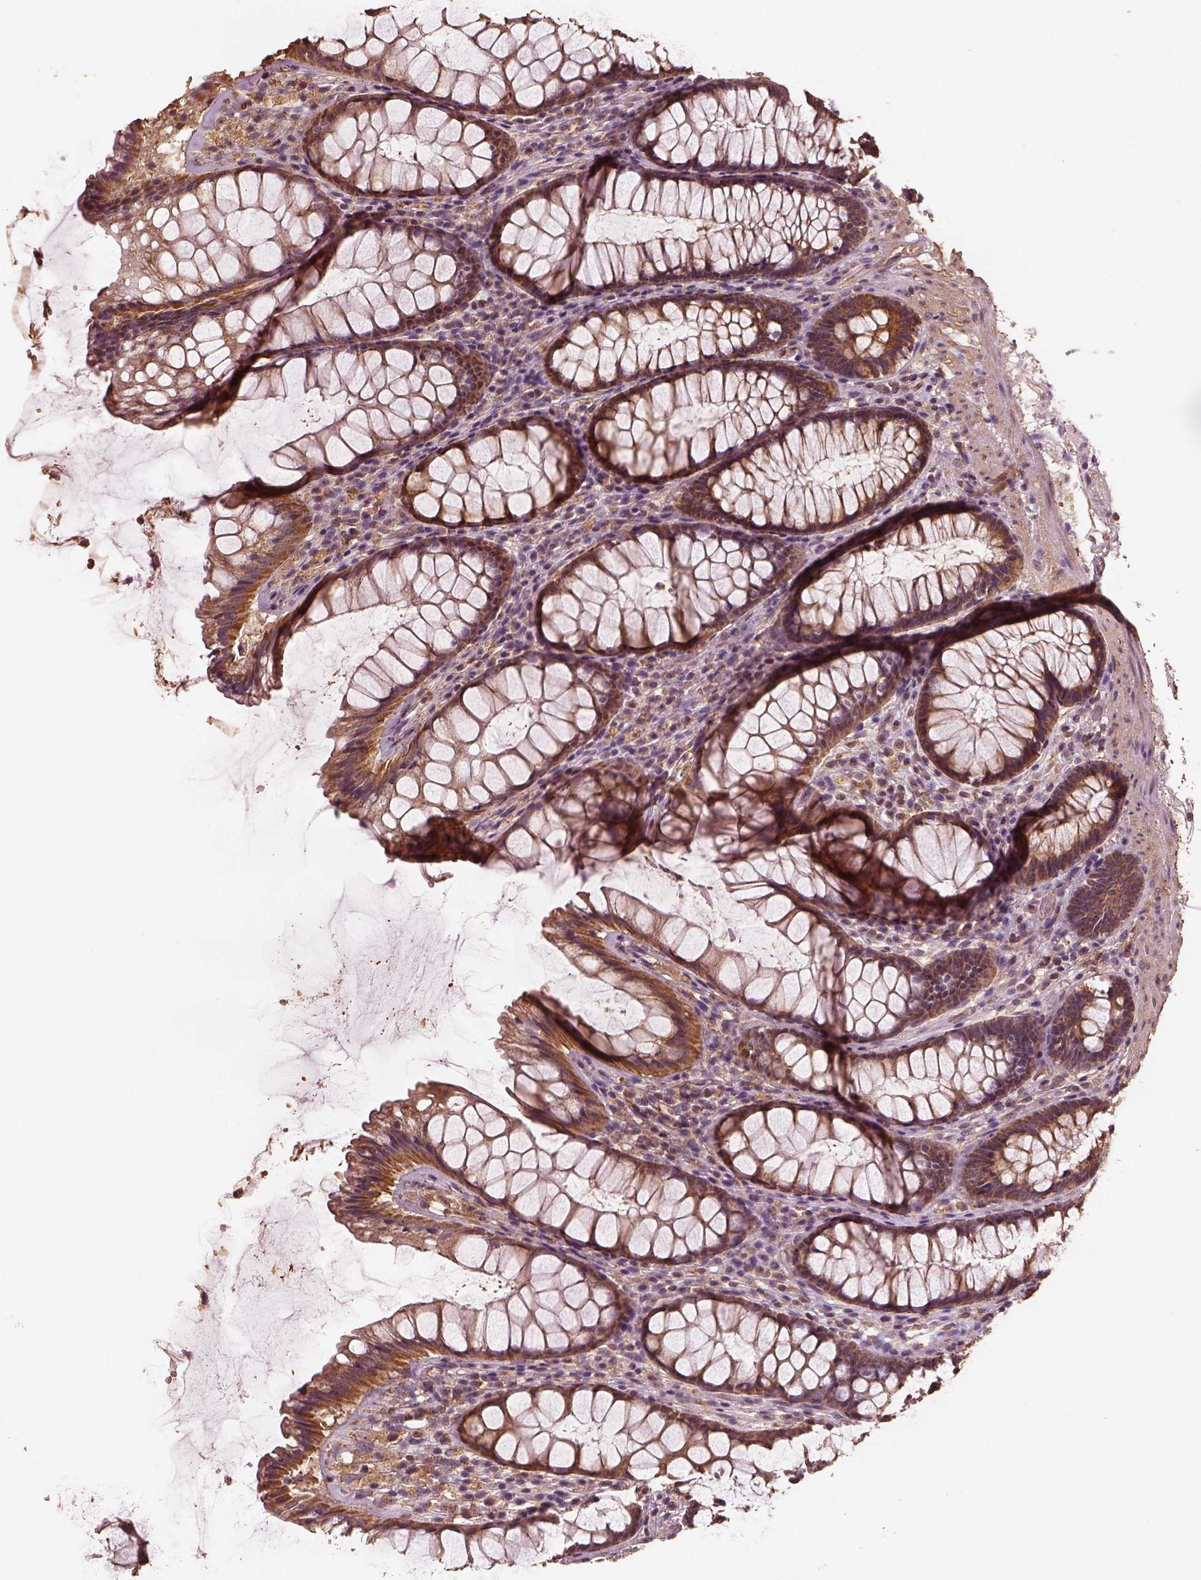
{"staining": {"intensity": "strong", "quantity": ">75%", "location": "cytoplasmic/membranous"}, "tissue": "rectum", "cell_type": "Glandular cells", "image_type": "normal", "snomed": [{"axis": "morphology", "description": "Normal tissue, NOS"}, {"axis": "topography", "description": "Rectum"}], "caption": "Protein expression analysis of unremarkable human rectum reveals strong cytoplasmic/membranous positivity in approximately >75% of glandular cells.", "gene": "PTGES2", "patient": {"sex": "male", "age": 72}}